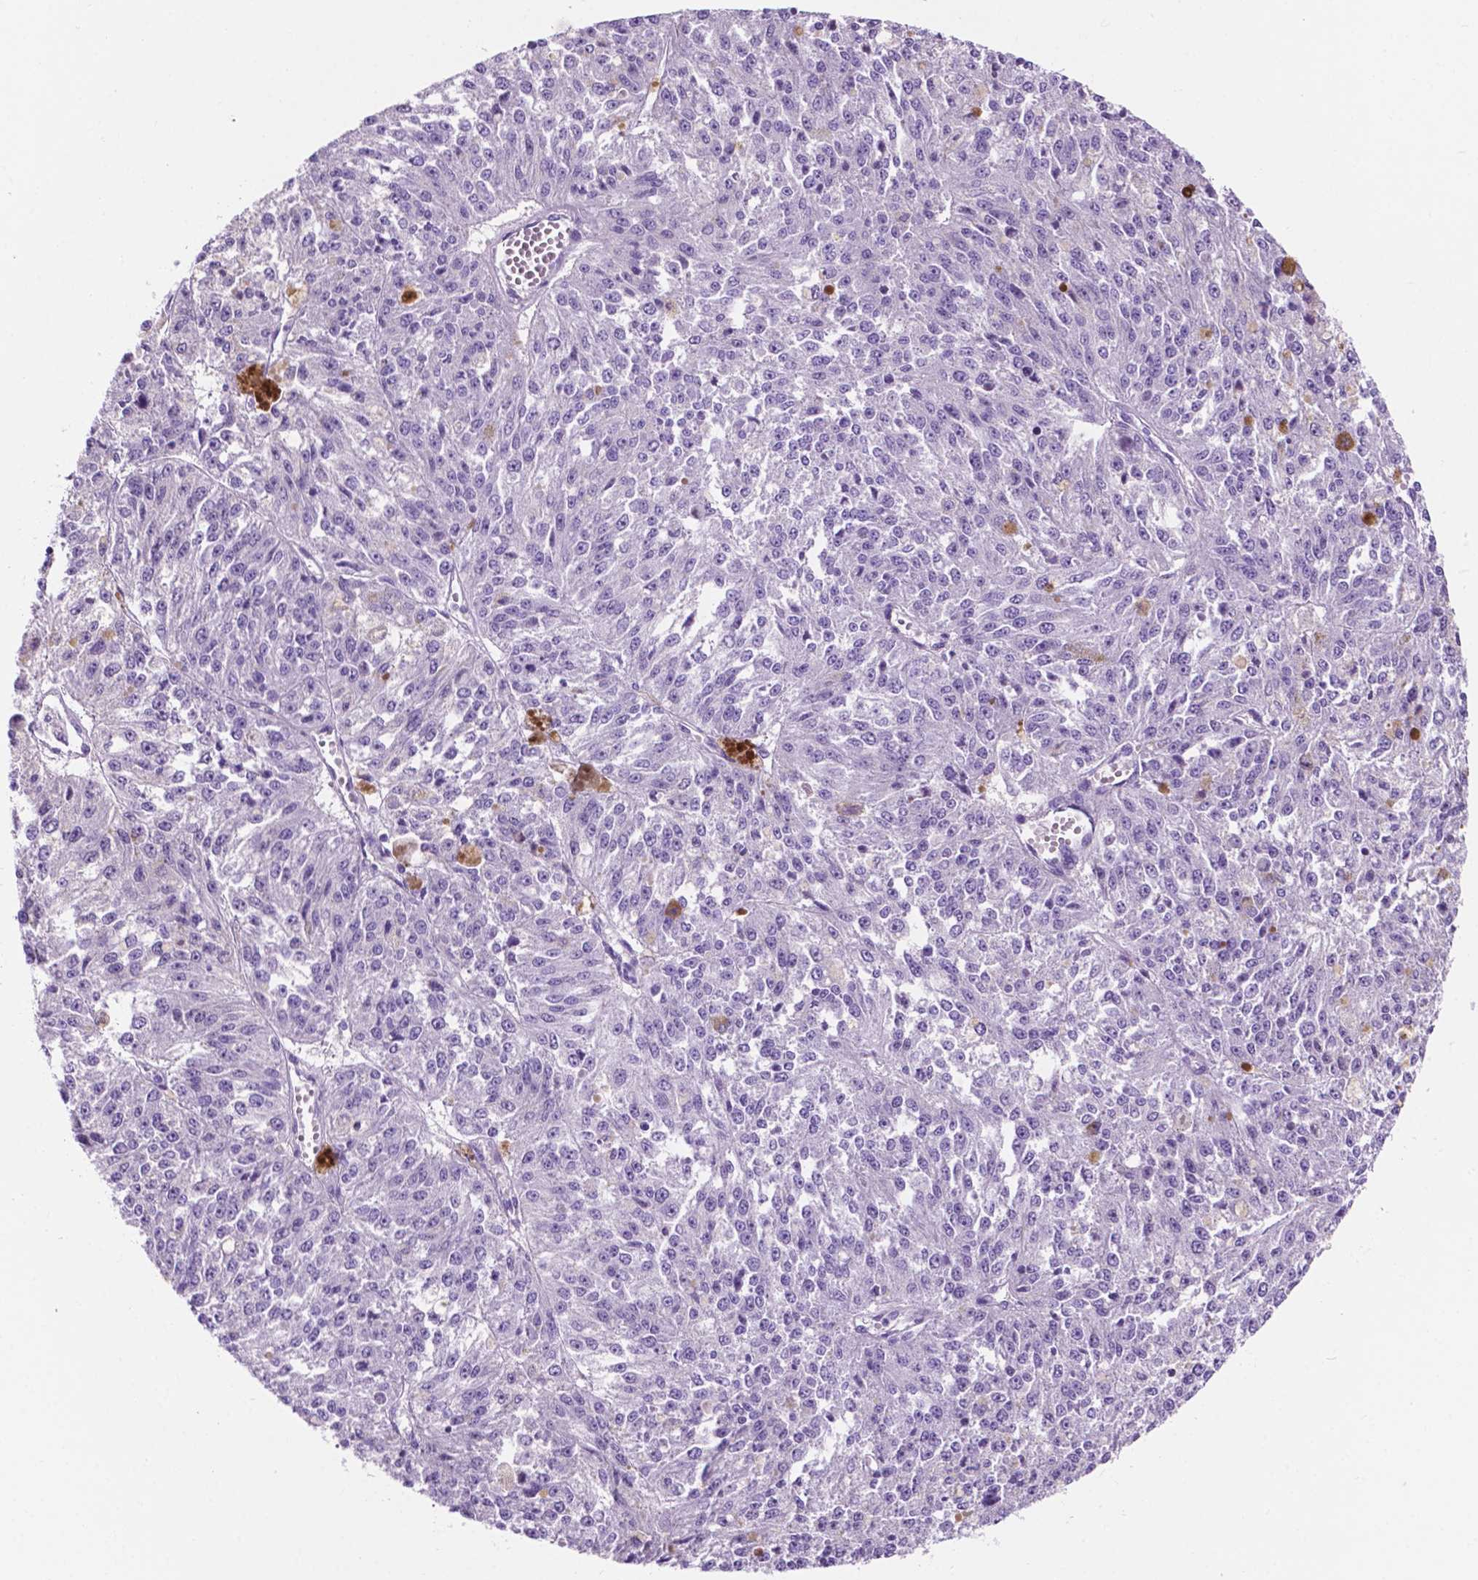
{"staining": {"intensity": "negative", "quantity": "none", "location": "none"}, "tissue": "melanoma", "cell_type": "Tumor cells", "image_type": "cancer", "snomed": [{"axis": "morphology", "description": "Malignant melanoma, Metastatic site"}, {"axis": "topography", "description": "Lymph node"}], "caption": "DAB (3,3'-diaminobenzidine) immunohistochemical staining of melanoma exhibits no significant staining in tumor cells. Nuclei are stained in blue.", "gene": "IGFN1", "patient": {"sex": "female", "age": 64}}